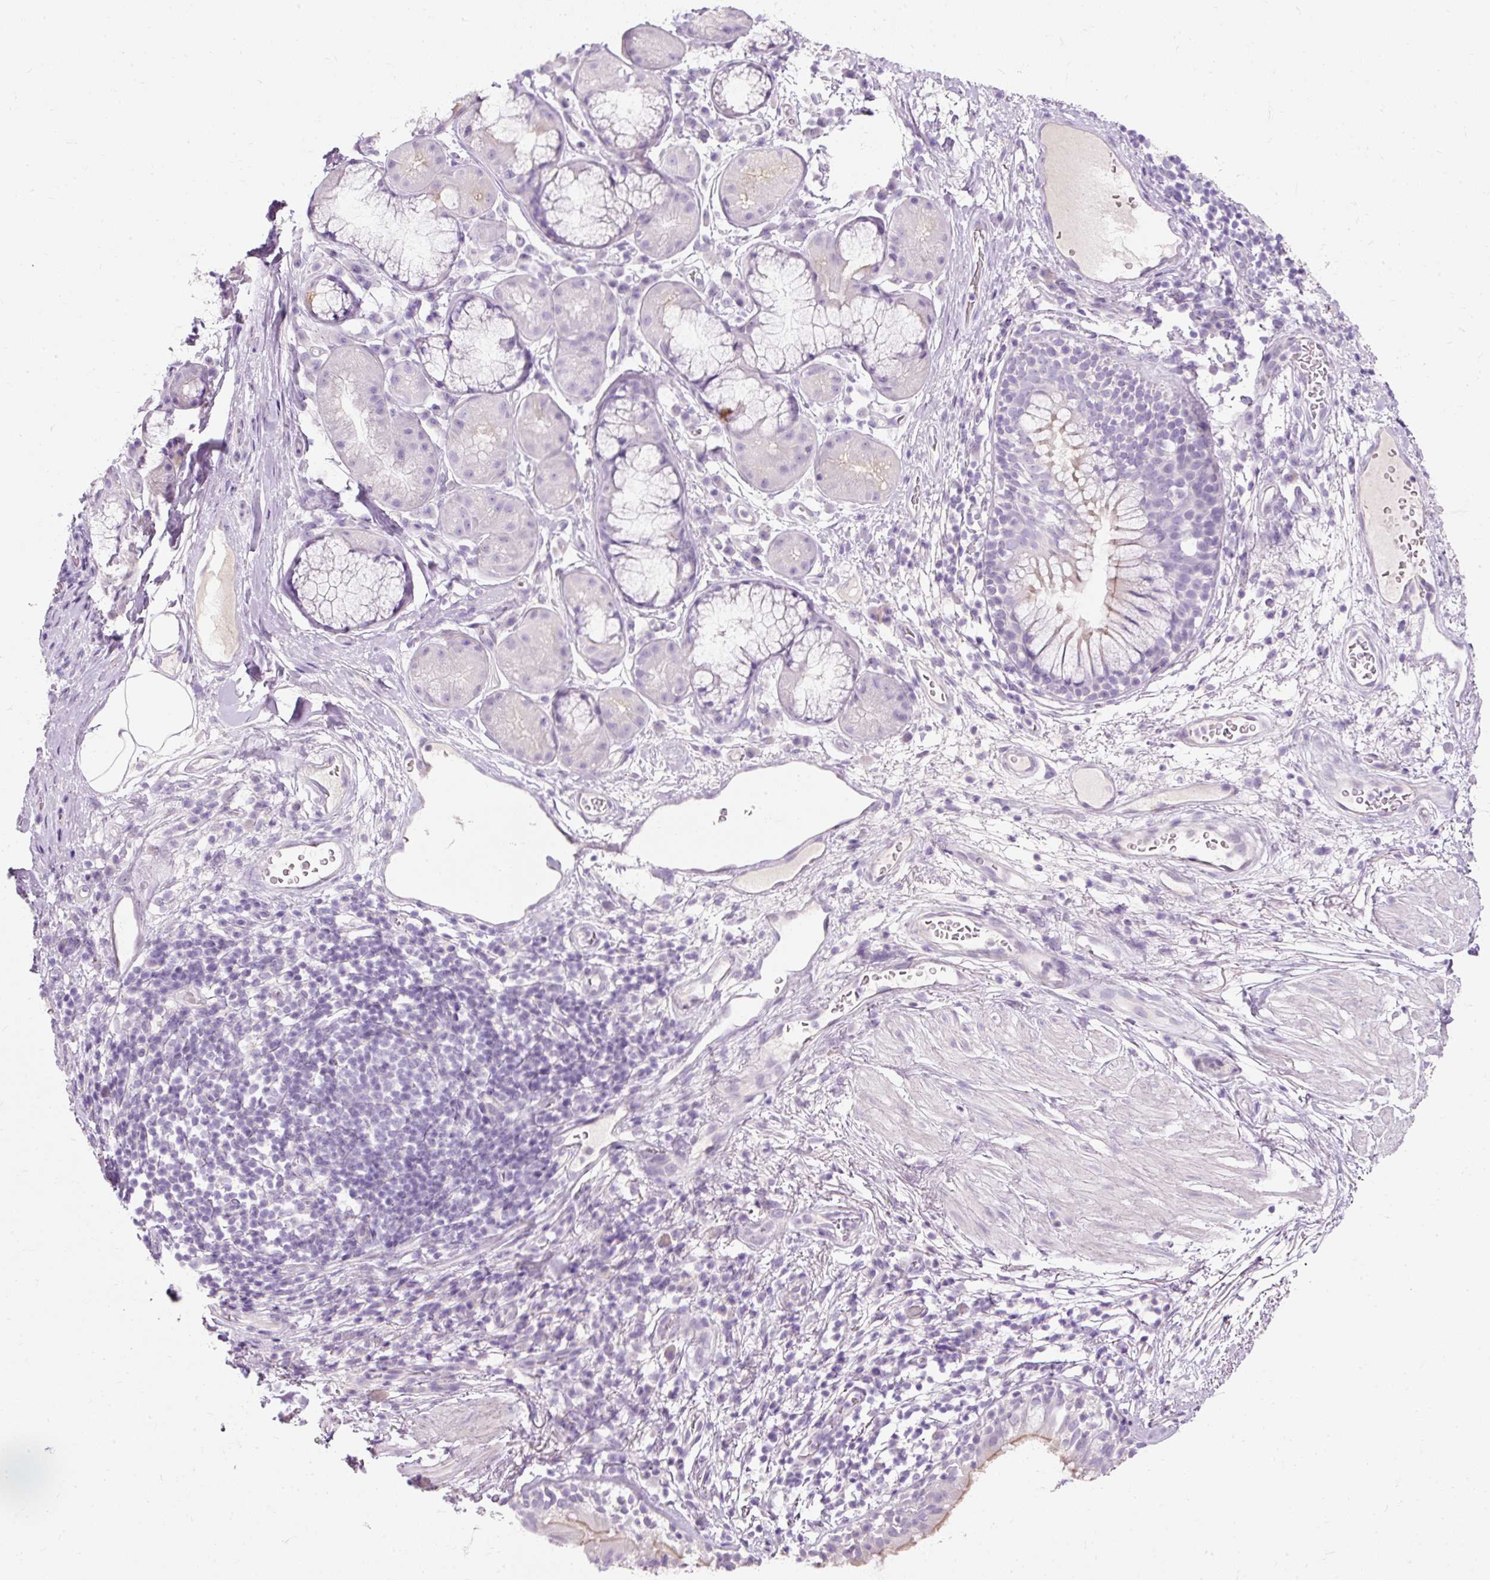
{"staining": {"intensity": "negative", "quantity": "none", "location": "none"}, "tissue": "adipose tissue", "cell_type": "Adipocytes", "image_type": "normal", "snomed": [{"axis": "morphology", "description": "Normal tissue, NOS"}, {"axis": "topography", "description": "Cartilage tissue"}, {"axis": "topography", "description": "Bronchus"}], "caption": "Unremarkable adipose tissue was stained to show a protein in brown. There is no significant staining in adipocytes.", "gene": "TMEM213", "patient": {"sex": "male", "age": 58}}